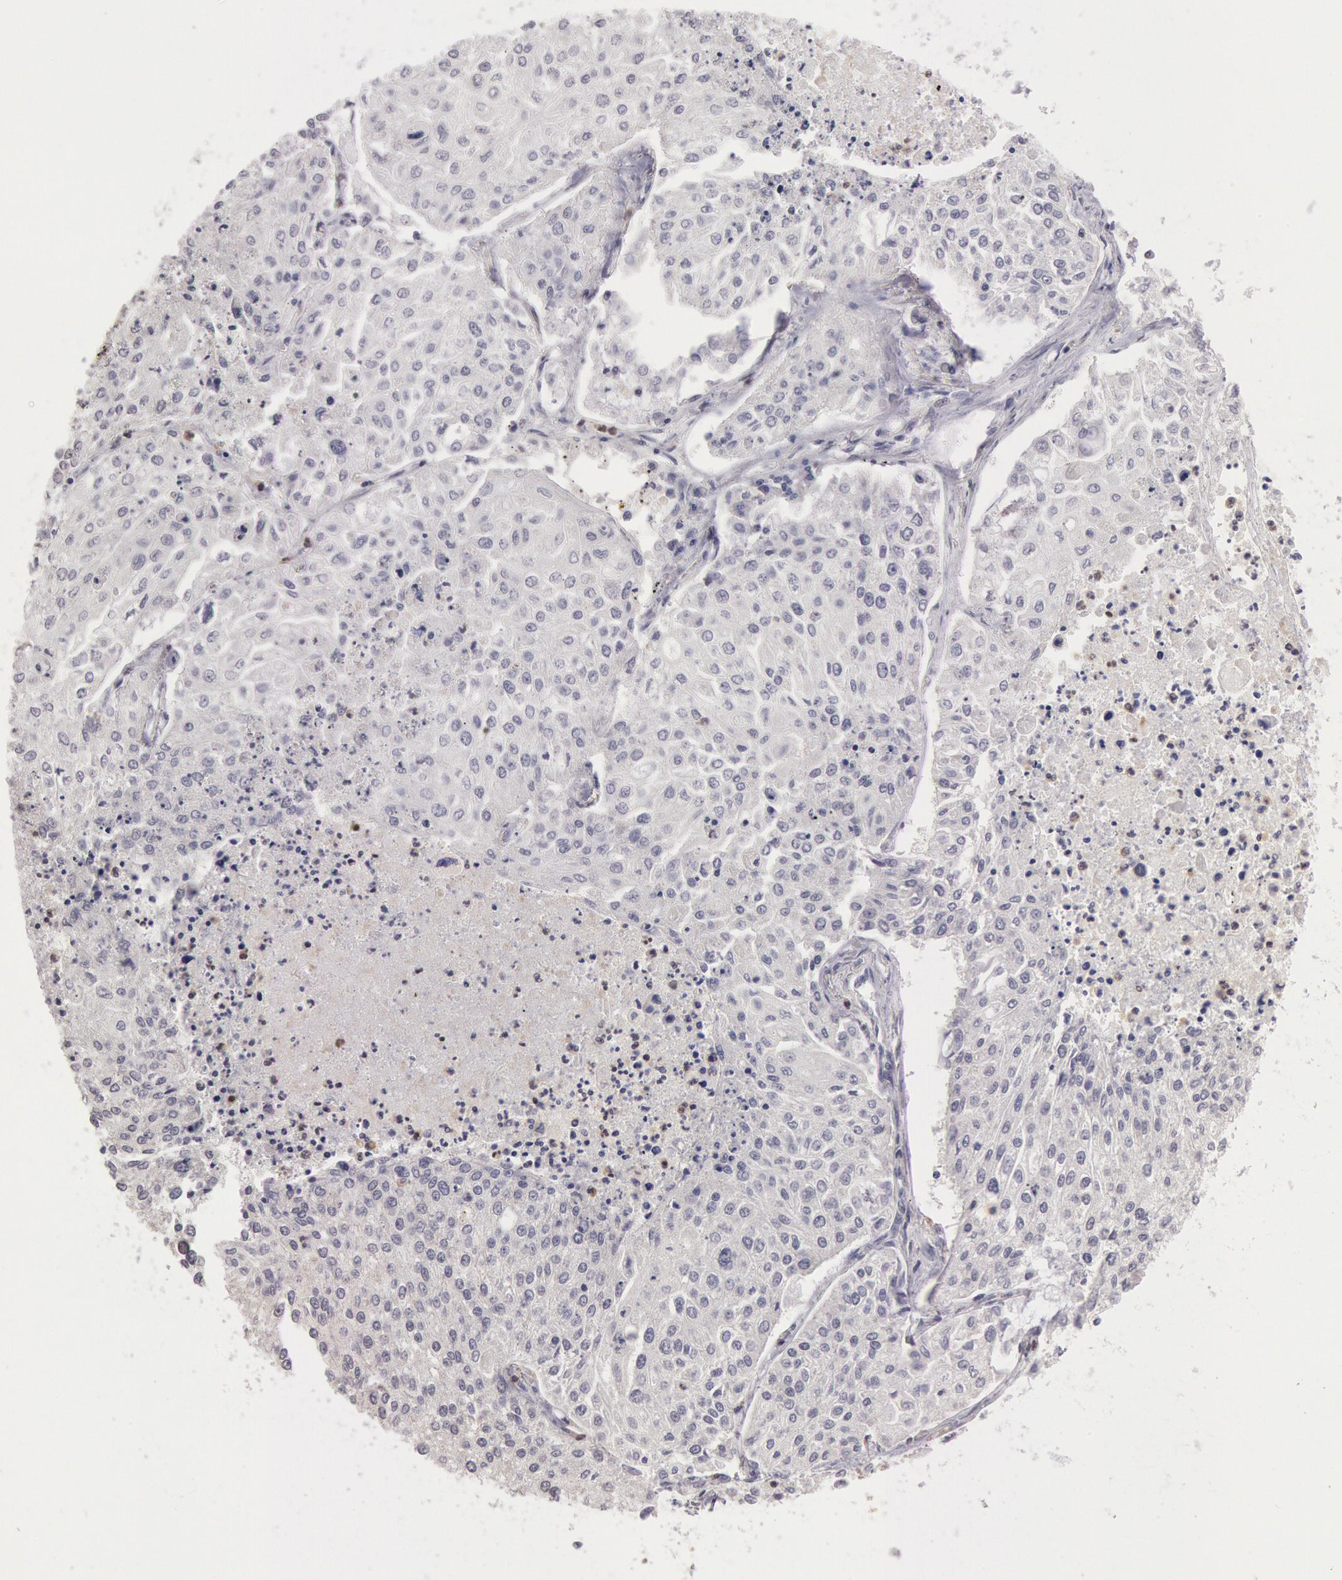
{"staining": {"intensity": "negative", "quantity": "none", "location": "none"}, "tissue": "lung cancer", "cell_type": "Tumor cells", "image_type": "cancer", "snomed": [{"axis": "morphology", "description": "Squamous cell carcinoma, NOS"}, {"axis": "topography", "description": "Lung"}], "caption": "Human lung squamous cell carcinoma stained for a protein using immunohistochemistry reveals no staining in tumor cells.", "gene": "NMT2", "patient": {"sex": "male", "age": 75}}